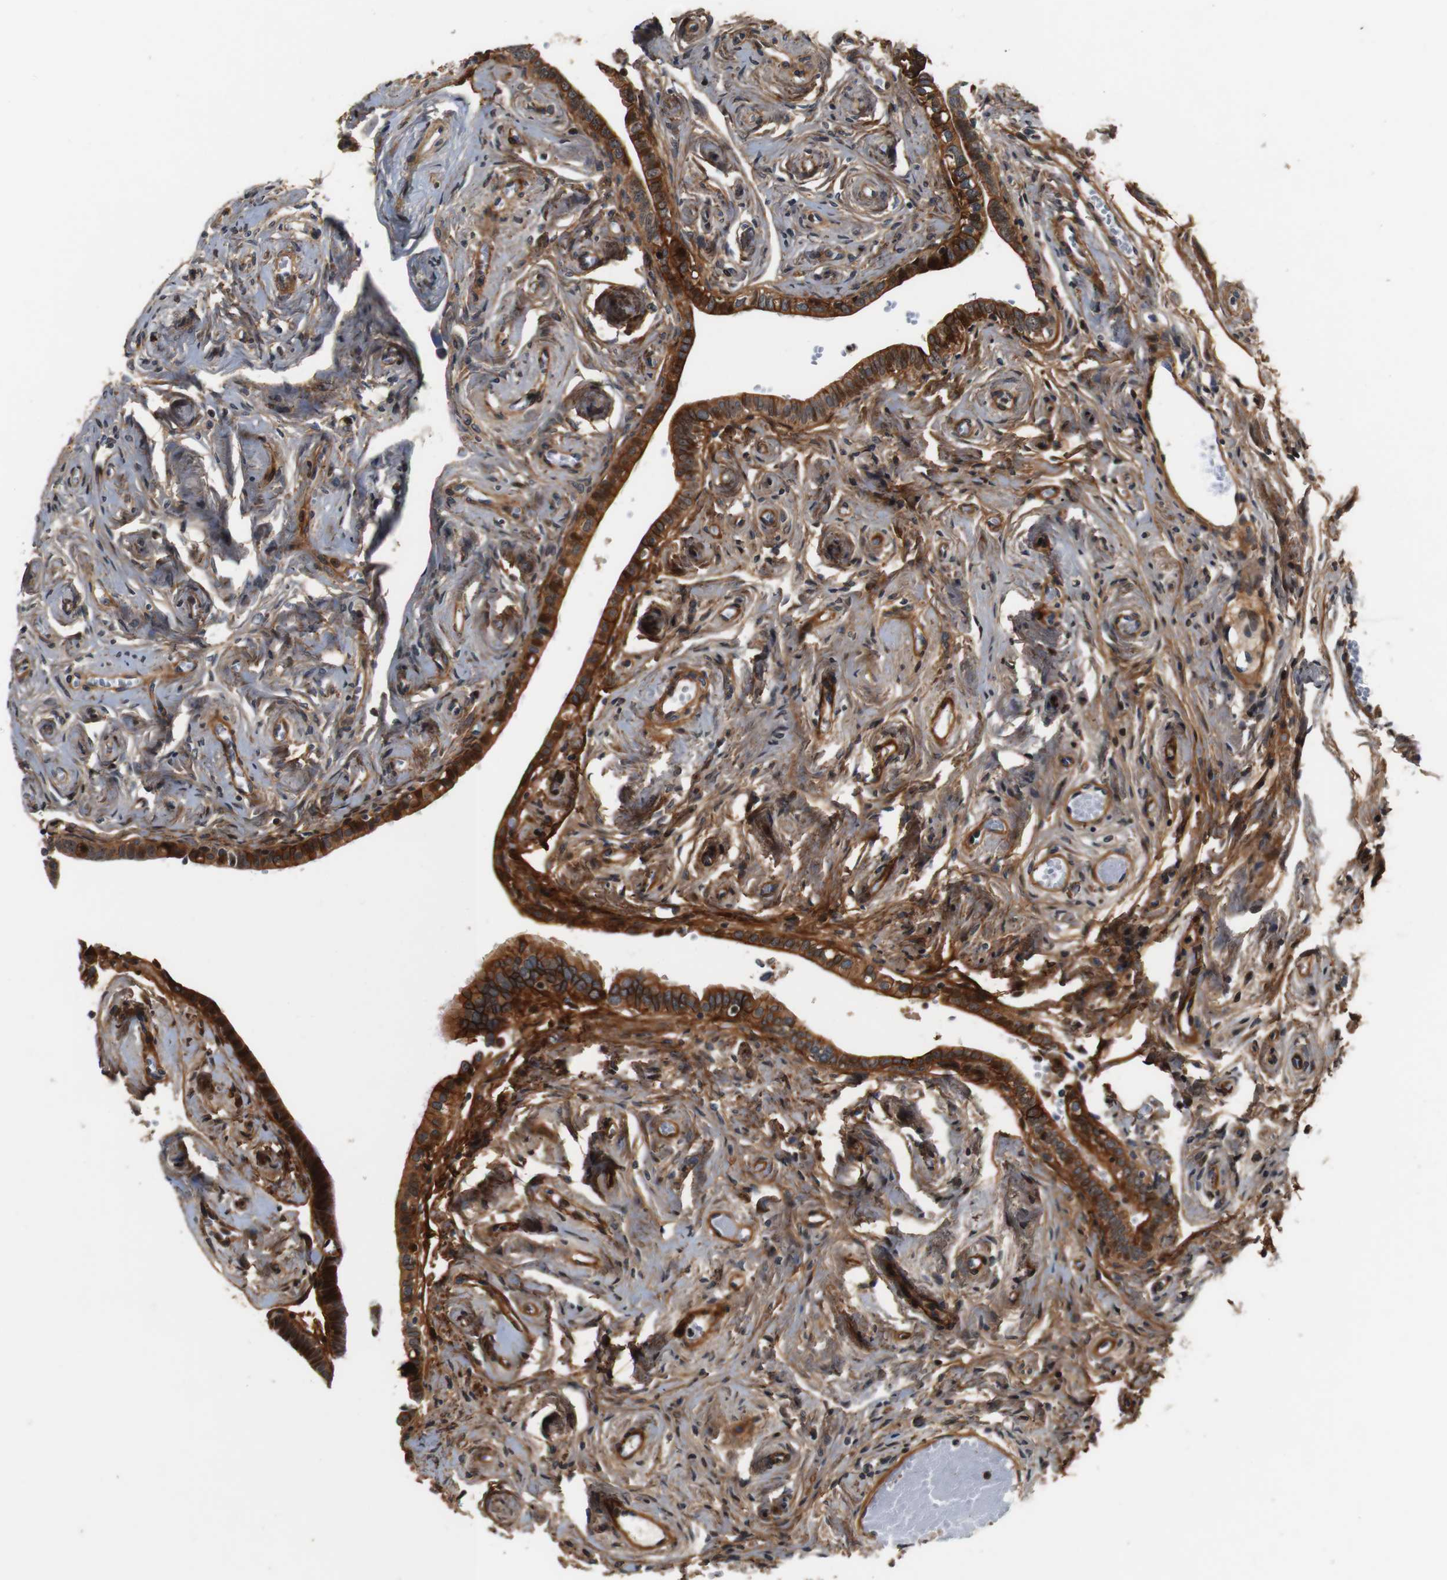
{"staining": {"intensity": "strong", "quantity": ">75%", "location": "cytoplasmic/membranous"}, "tissue": "fallopian tube", "cell_type": "Glandular cells", "image_type": "normal", "snomed": [{"axis": "morphology", "description": "Normal tissue, NOS"}, {"axis": "topography", "description": "Fallopian tube"}], "caption": "Protein analysis of normal fallopian tube reveals strong cytoplasmic/membranous expression in approximately >75% of glandular cells. (brown staining indicates protein expression, while blue staining denotes nuclei).", "gene": "LRP4", "patient": {"sex": "female", "age": 71}}